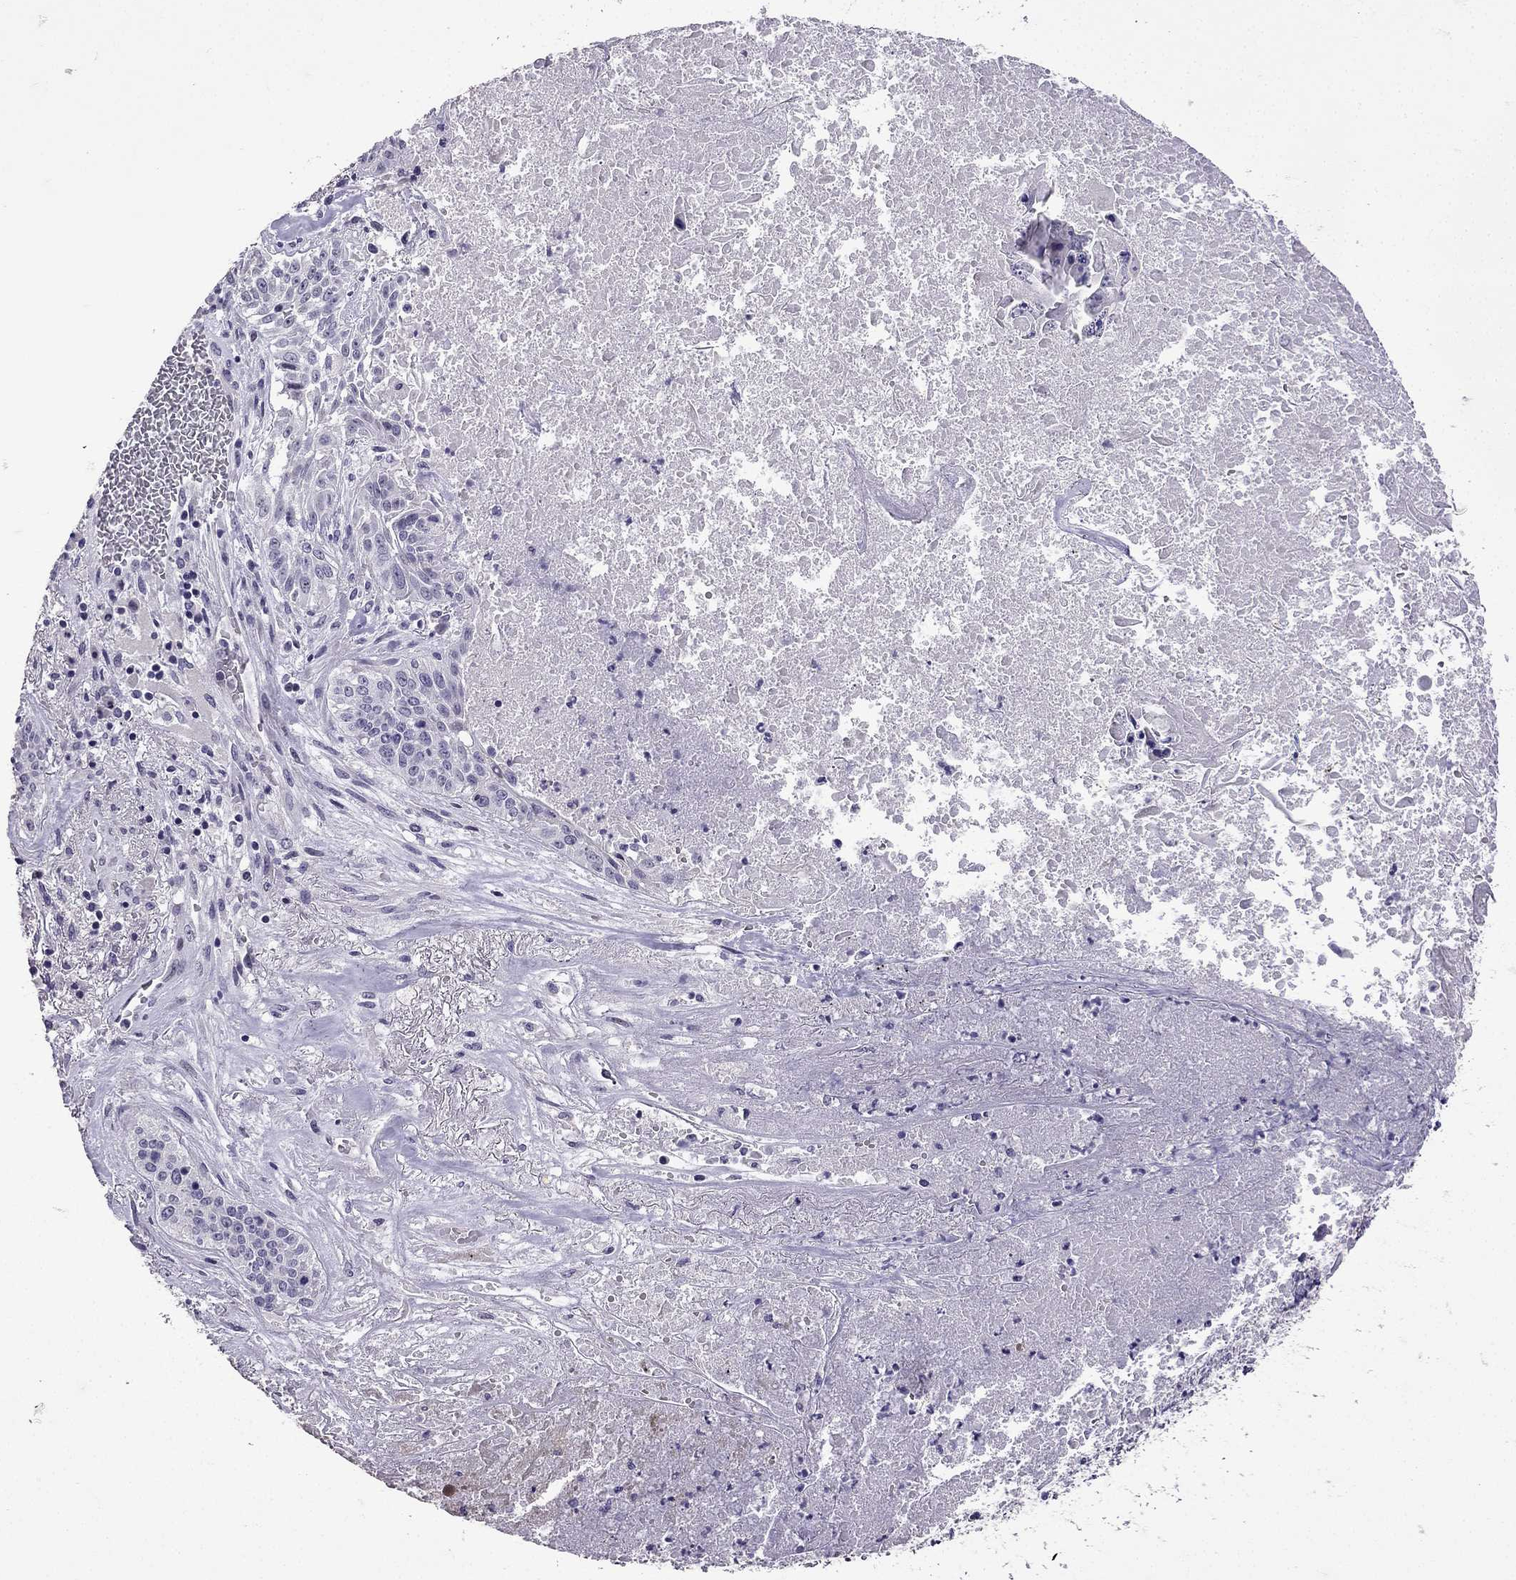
{"staining": {"intensity": "negative", "quantity": "none", "location": "none"}, "tissue": "lung cancer", "cell_type": "Tumor cells", "image_type": "cancer", "snomed": [{"axis": "morphology", "description": "Squamous cell carcinoma, NOS"}, {"axis": "topography", "description": "Lung"}], "caption": "DAB (3,3'-diaminobenzidine) immunohistochemical staining of lung squamous cell carcinoma demonstrates no significant positivity in tumor cells.", "gene": "TTN", "patient": {"sex": "male", "age": 64}}